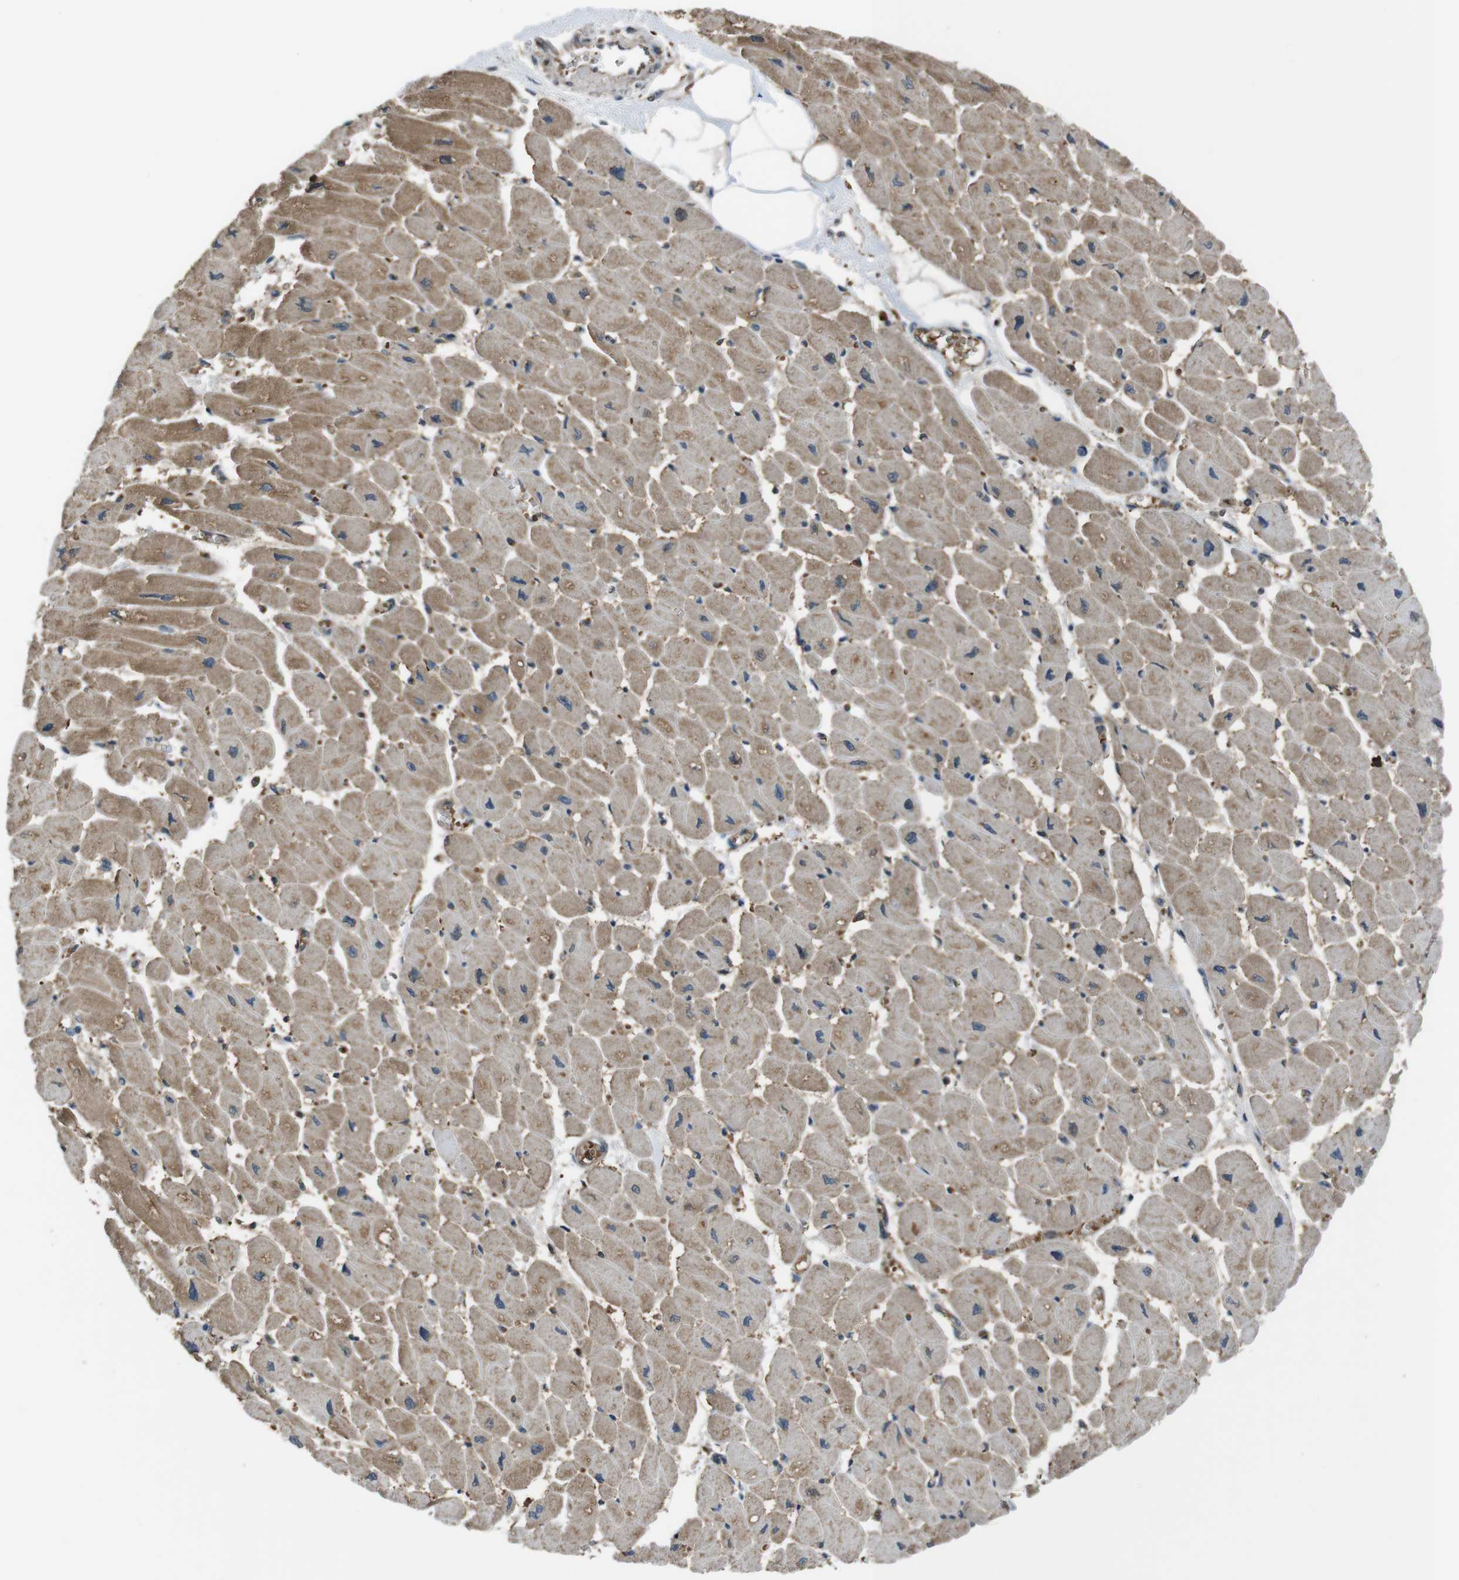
{"staining": {"intensity": "moderate", "quantity": ">75%", "location": "cytoplasmic/membranous"}, "tissue": "heart muscle", "cell_type": "Cardiomyocytes", "image_type": "normal", "snomed": [{"axis": "morphology", "description": "Normal tissue, NOS"}, {"axis": "topography", "description": "Heart"}], "caption": "Immunohistochemistry (IHC) (DAB) staining of normal human heart muscle shows moderate cytoplasmic/membranous protein staining in about >75% of cardiomyocytes.", "gene": "SSR3", "patient": {"sex": "female", "age": 54}}